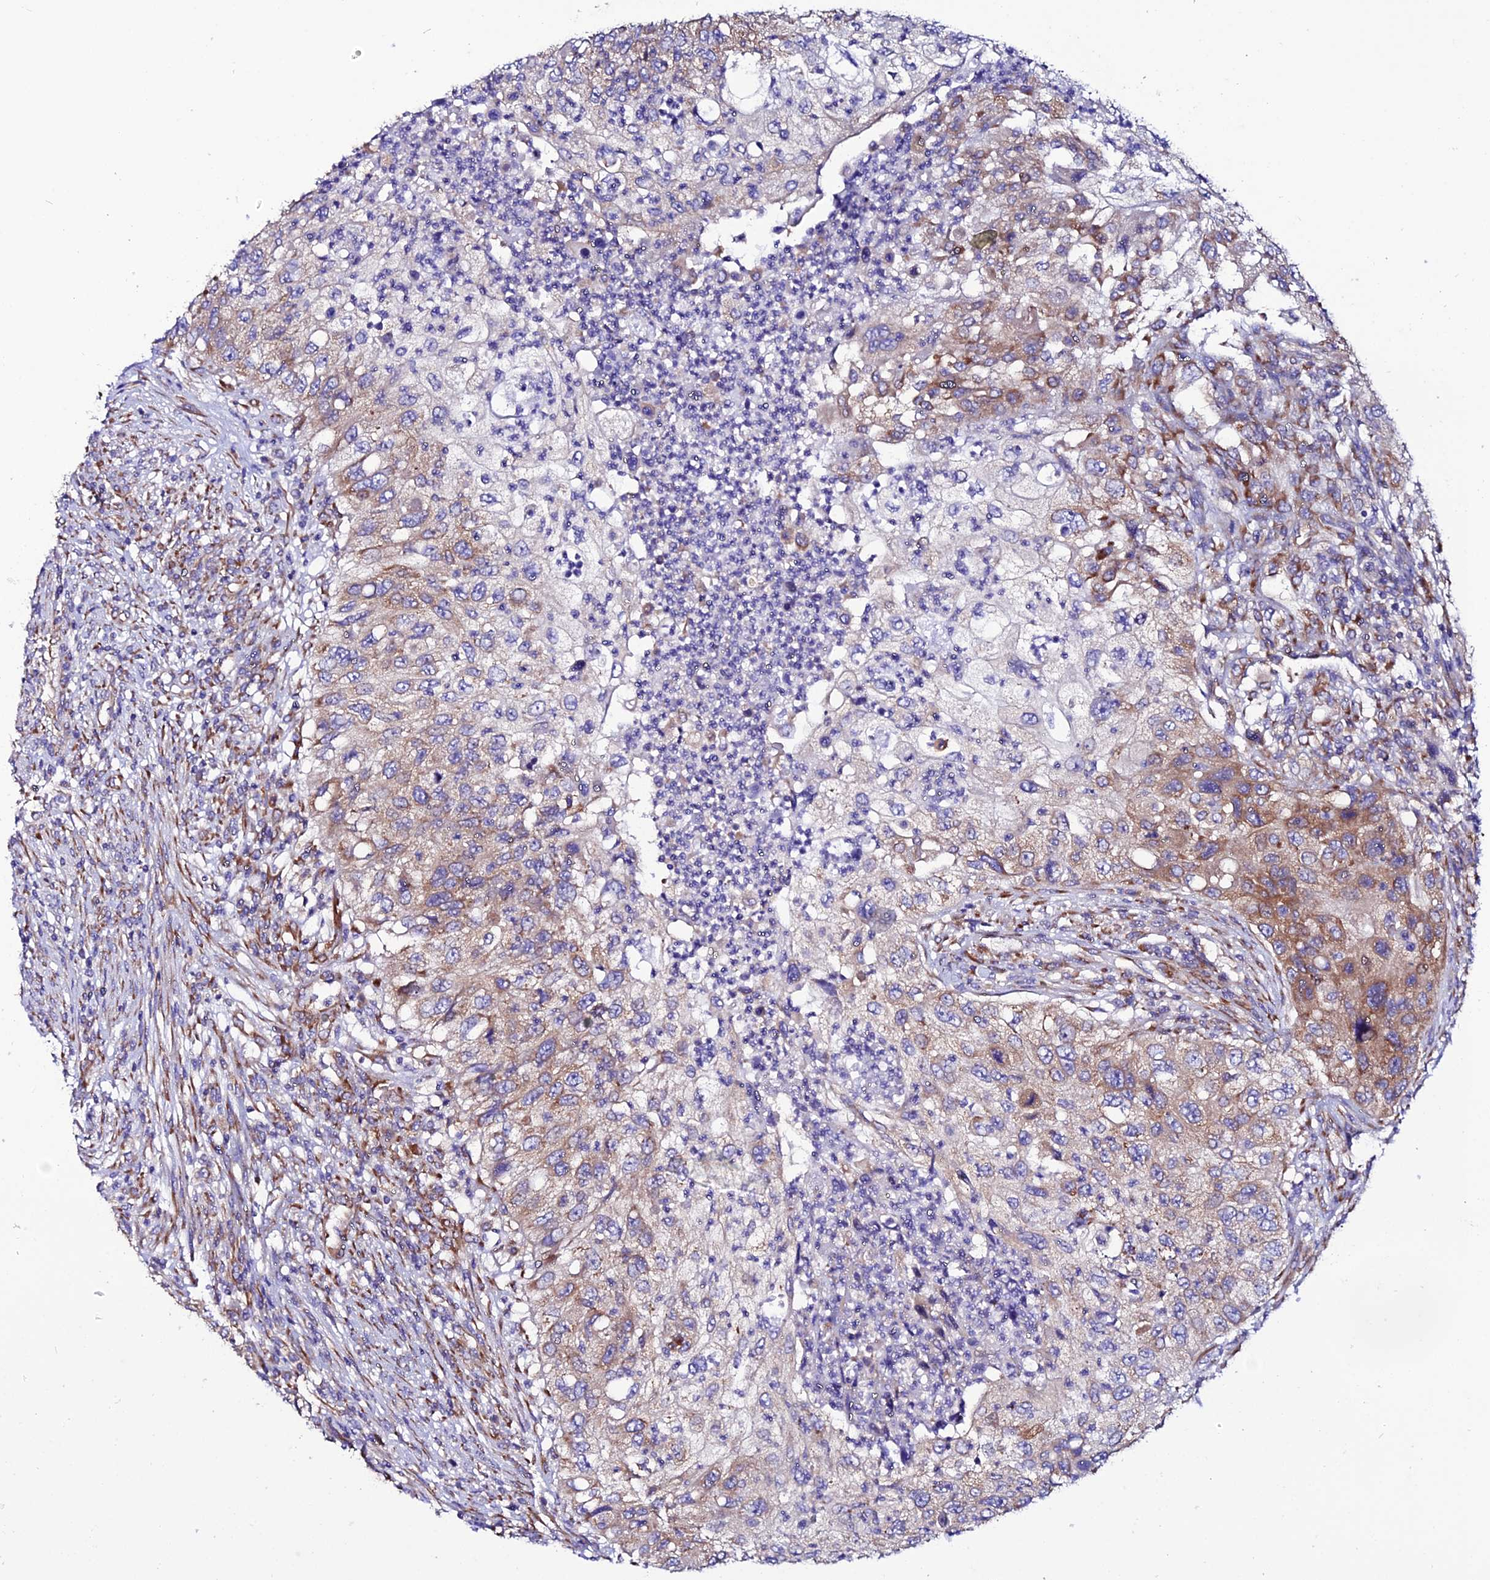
{"staining": {"intensity": "moderate", "quantity": "25%-75%", "location": "cytoplasmic/membranous"}, "tissue": "urothelial cancer", "cell_type": "Tumor cells", "image_type": "cancer", "snomed": [{"axis": "morphology", "description": "Urothelial carcinoma, High grade"}, {"axis": "topography", "description": "Urinary bladder"}], "caption": "High-grade urothelial carcinoma tissue reveals moderate cytoplasmic/membranous positivity in approximately 25%-75% of tumor cells, visualized by immunohistochemistry.", "gene": "EEF1G", "patient": {"sex": "female", "age": 60}}